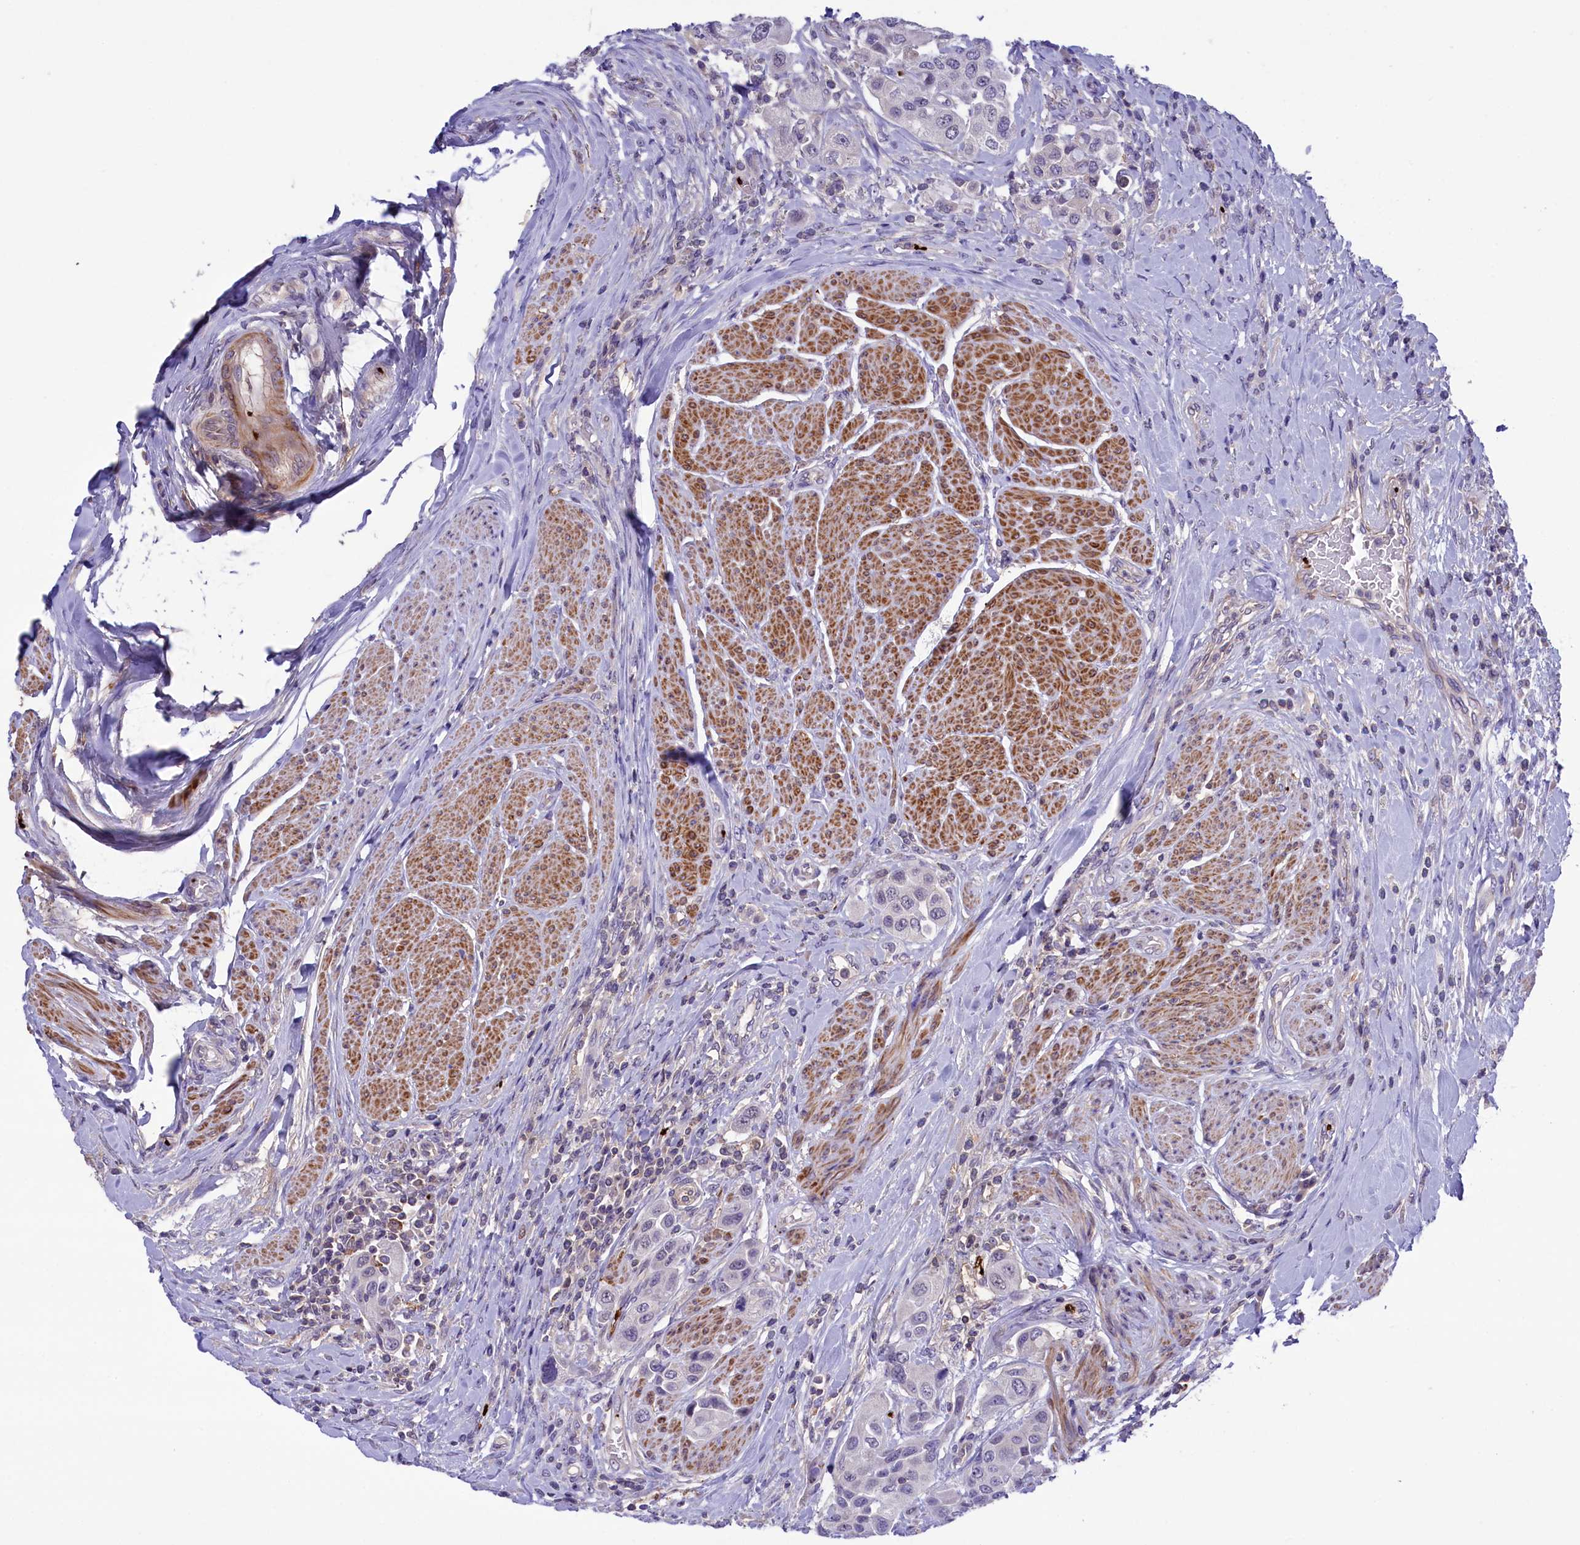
{"staining": {"intensity": "negative", "quantity": "none", "location": "none"}, "tissue": "urothelial cancer", "cell_type": "Tumor cells", "image_type": "cancer", "snomed": [{"axis": "morphology", "description": "Urothelial carcinoma, High grade"}, {"axis": "topography", "description": "Urinary bladder"}], "caption": "Urothelial cancer was stained to show a protein in brown. There is no significant staining in tumor cells. The staining is performed using DAB (3,3'-diaminobenzidine) brown chromogen with nuclei counter-stained in using hematoxylin.", "gene": "HEATR3", "patient": {"sex": "male", "age": 50}}